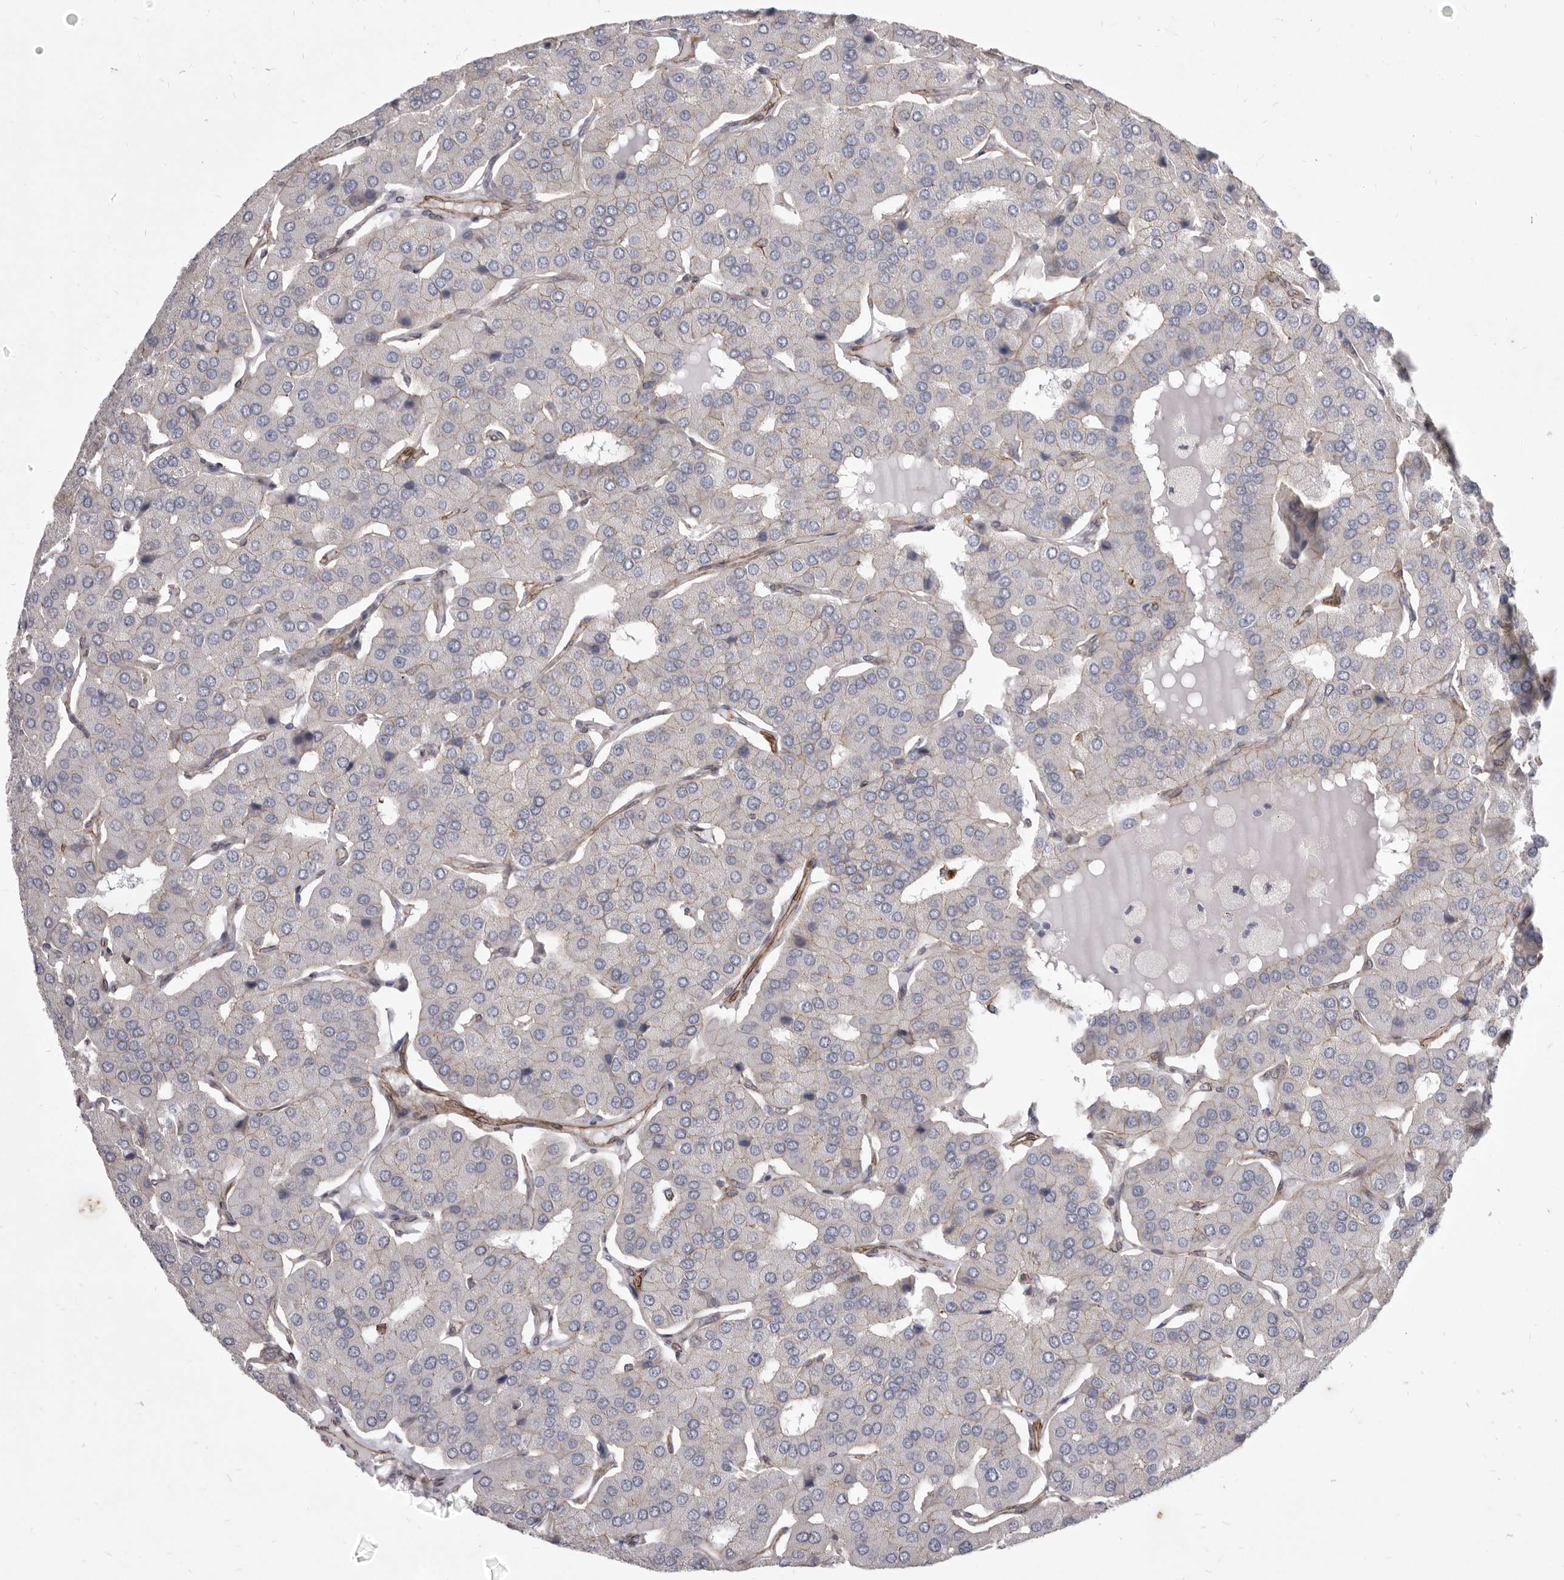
{"staining": {"intensity": "negative", "quantity": "none", "location": "none"}, "tissue": "parathyroid gland", "cell_type": "Glandular cells", "image_type": "normal", "snomed": [{"axis": "morphology", "description": "Normal tissue, NOS"}, {"axis": "morphology", "description": "Adenoma, NOS"}, {"axis": "topography", "description": "Parathyroid gland"}], "caption": "Normal parathyroid gland was stained to show a protein in brown. There is no significant positivity in glandular cells. (DAB (3,3'-diaminobenzidine) immunohistochemistry, high magnification).", "gene": "P2RX6", "patient": {"sex": "female", "age": 86}}